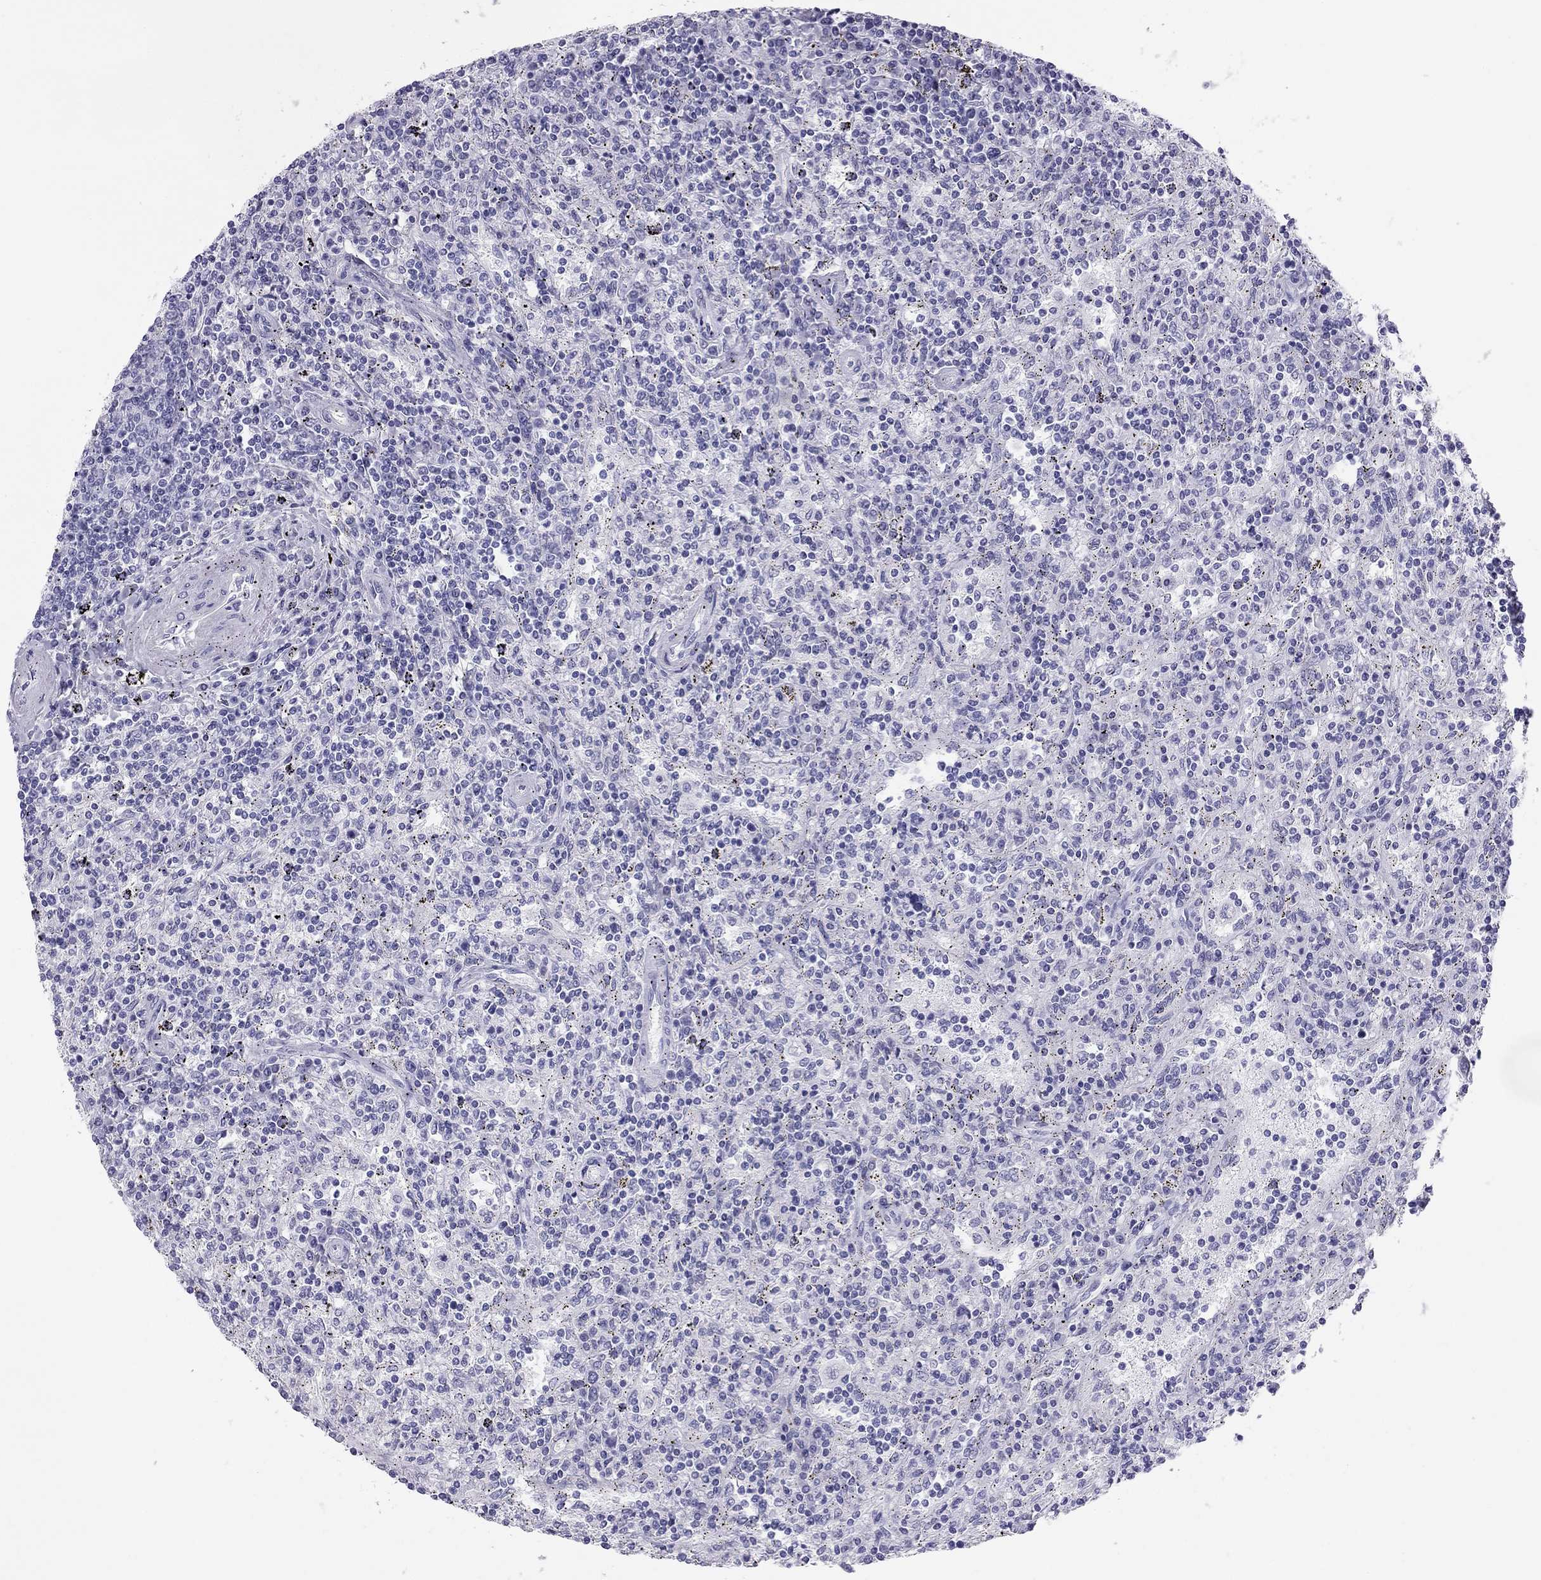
{"staining": {"intensity": "negative", "quantity": "none", "location": "none"}, "tissue": "lymphoma", "cell_type": "Tumor cells", "image_type": "cancer", "snomed": [{"axis": "morphology", "description": "Malignant lymphoma, non-Hodgkin's type, Low grade"}, {"axis": "topography", "description": "Lymph node"}], "caption": "IHC histopathology image of malignant lymphoma, non-Hodgkin's type (low-grade) stained for a protein (brown), which shows no positivity in tumor cells.", "gene": "TRPM3", "patient": {"sex": "male", "age": 52}}